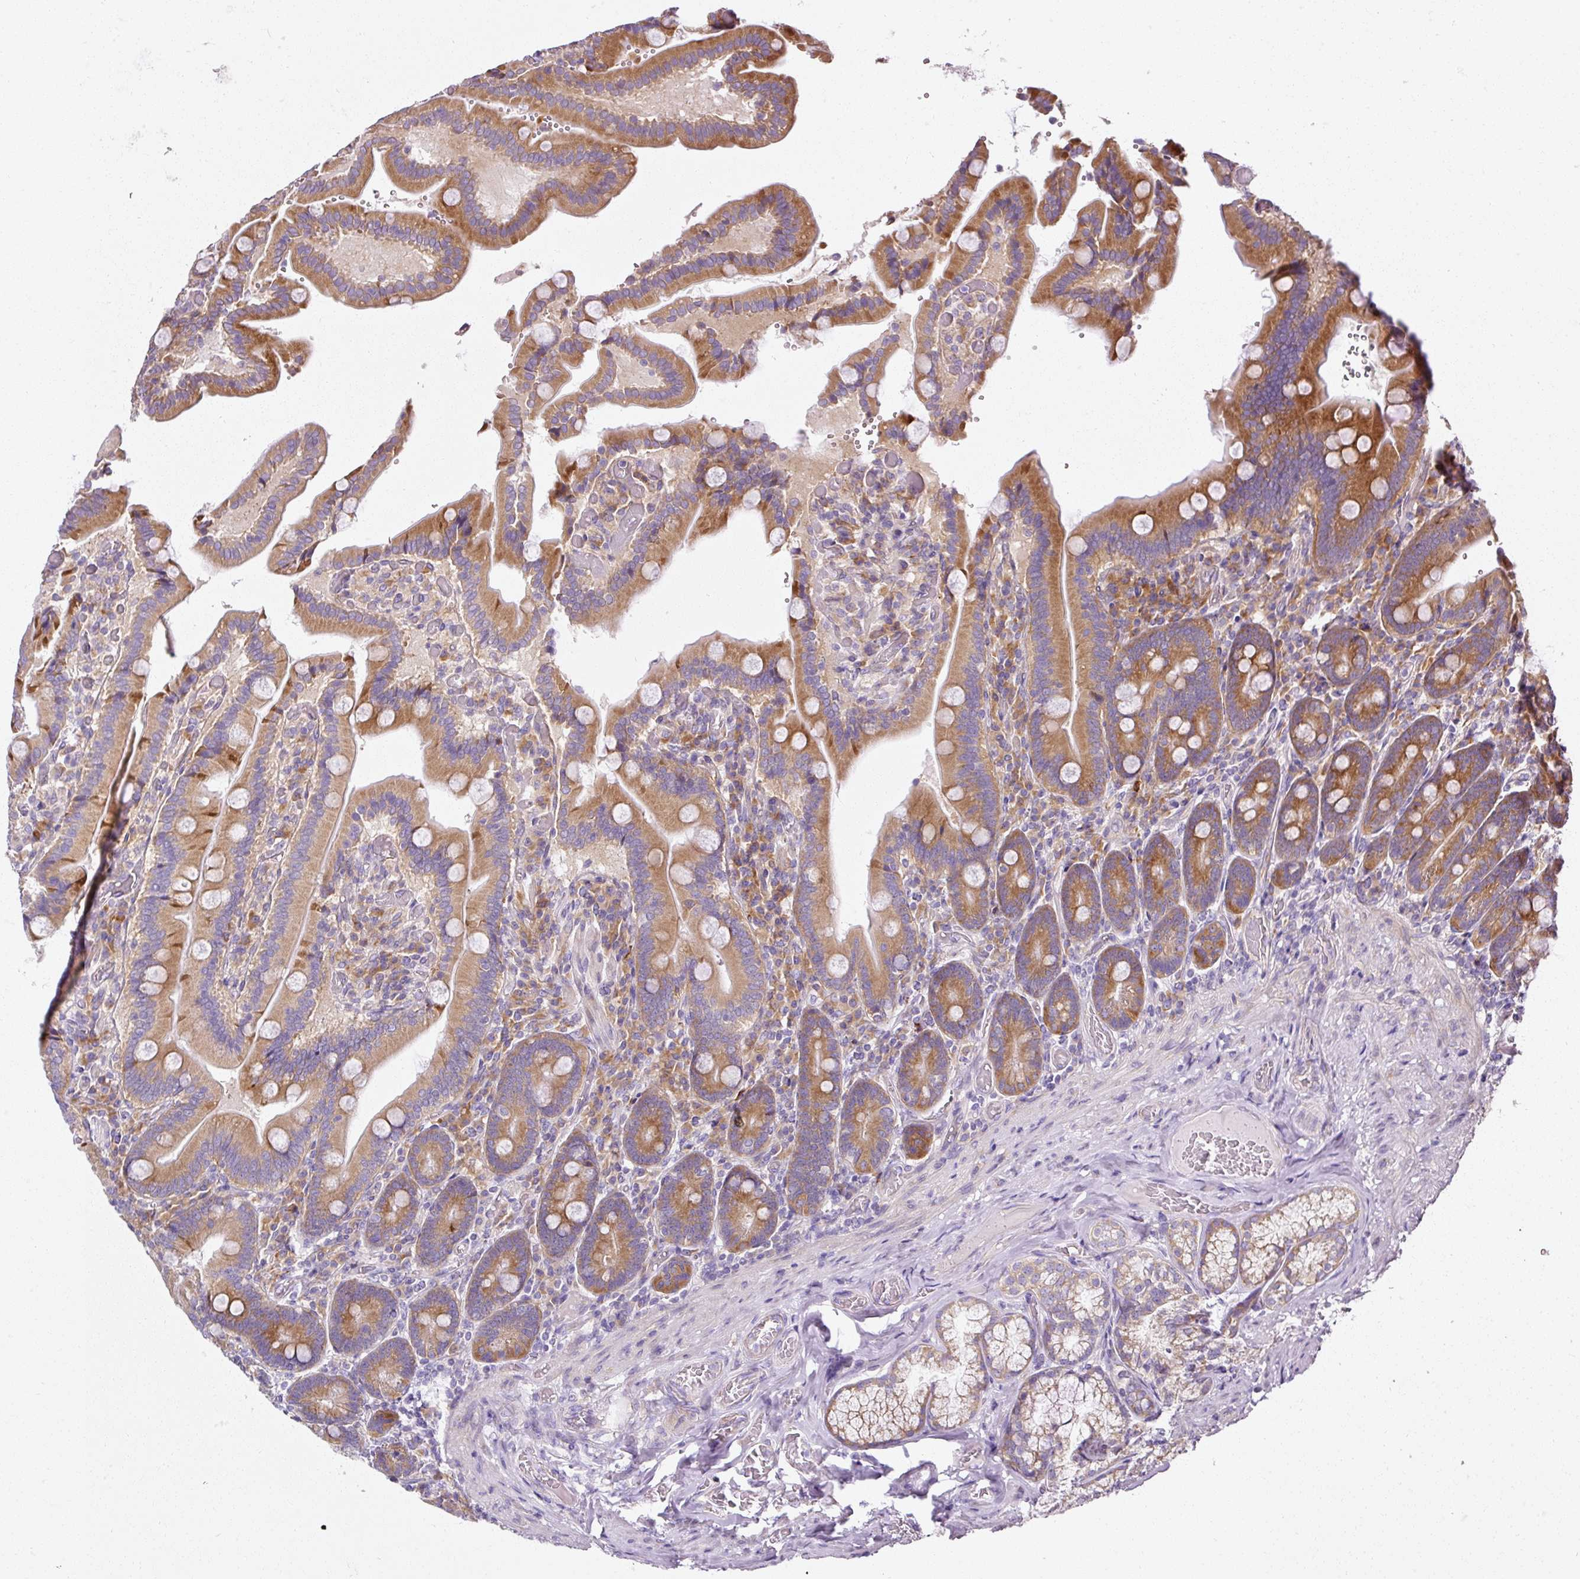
{"staining": {"intensity": "moderate", "quantity": ">75%", "location": "cytoplasmic/membranous"}, "tissue": "duodenum", "cell_type": "Glandular cells", "image_type": "normal", "snomed": [{"axis": "morphology", "description": "Normal tissue, NOS"}, {"axis": "topography", "description": "Duodenum"}], "caption": "Immunohistochemical staining of normal duodenum shows >75% levels of moderate cytoplasmic/membranous protein positivity in about >75% of glandular cells. (brown staining indicates protein expression, while blue staining denotes nuclei).", "gene": "RPL10A", "patient": {"sex": "female", "age": 62}}